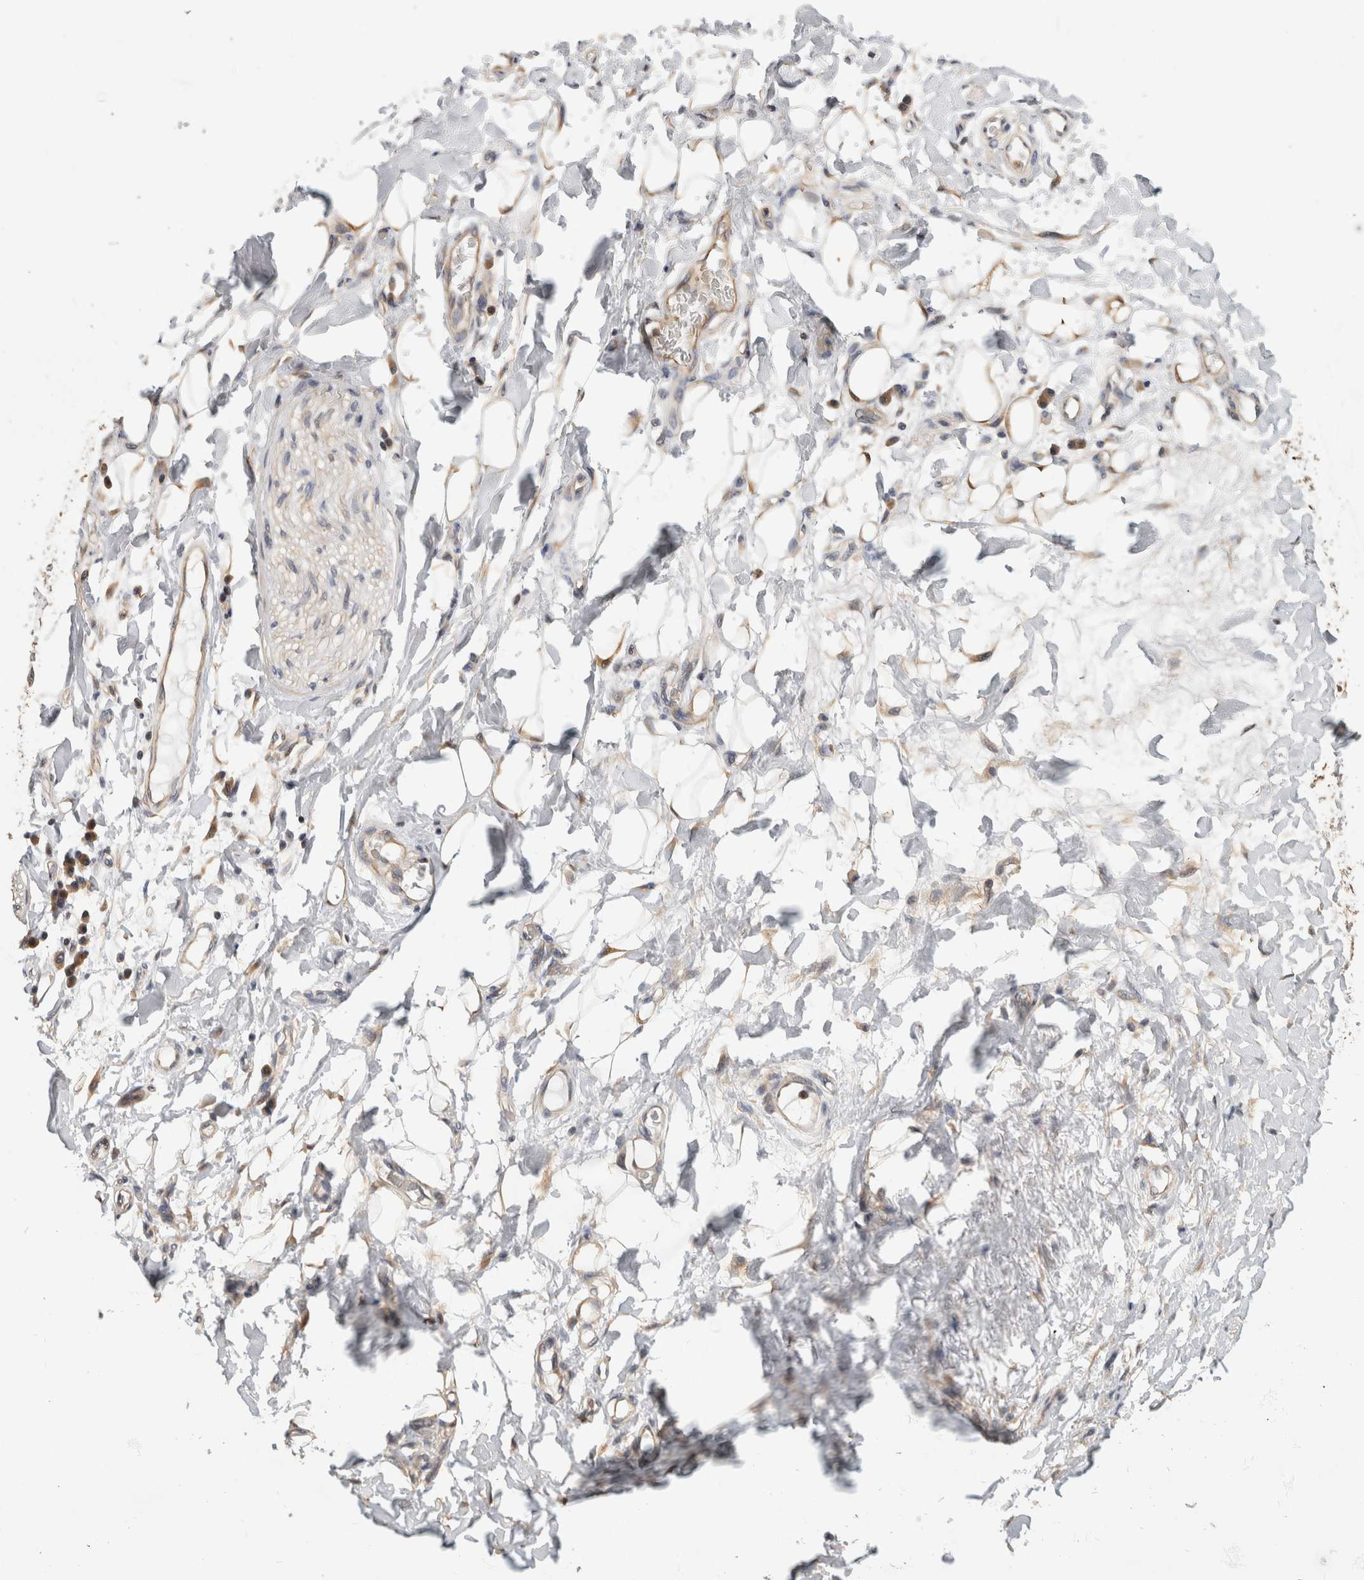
{"staining": {"intensity": "negative", "quantity": "none", "location": "none"}, "tissue": "adipose tissue", "cell_type": "Adipocytes", "image_type": "normal", "snomed": [{"axis": "morphology", "description": "Normal tissue, NOS"}, {"axis": "morphology", "description": "Adenocarcinoma, NOS"}, {"axis": "topography", "description": "Esophagus"}], "caption": "Adipocytes show no significant expression in unremarkable adipose tissue. Brightfield microscopy of immunohistochemistry (IHC) stained with DAB (3,3'-diaminobenzidine) (brown) and hematoxylin (blue), captured at high magnification.", "gene": "PGM1", "patient": {"sex": "male", "age": 62}}